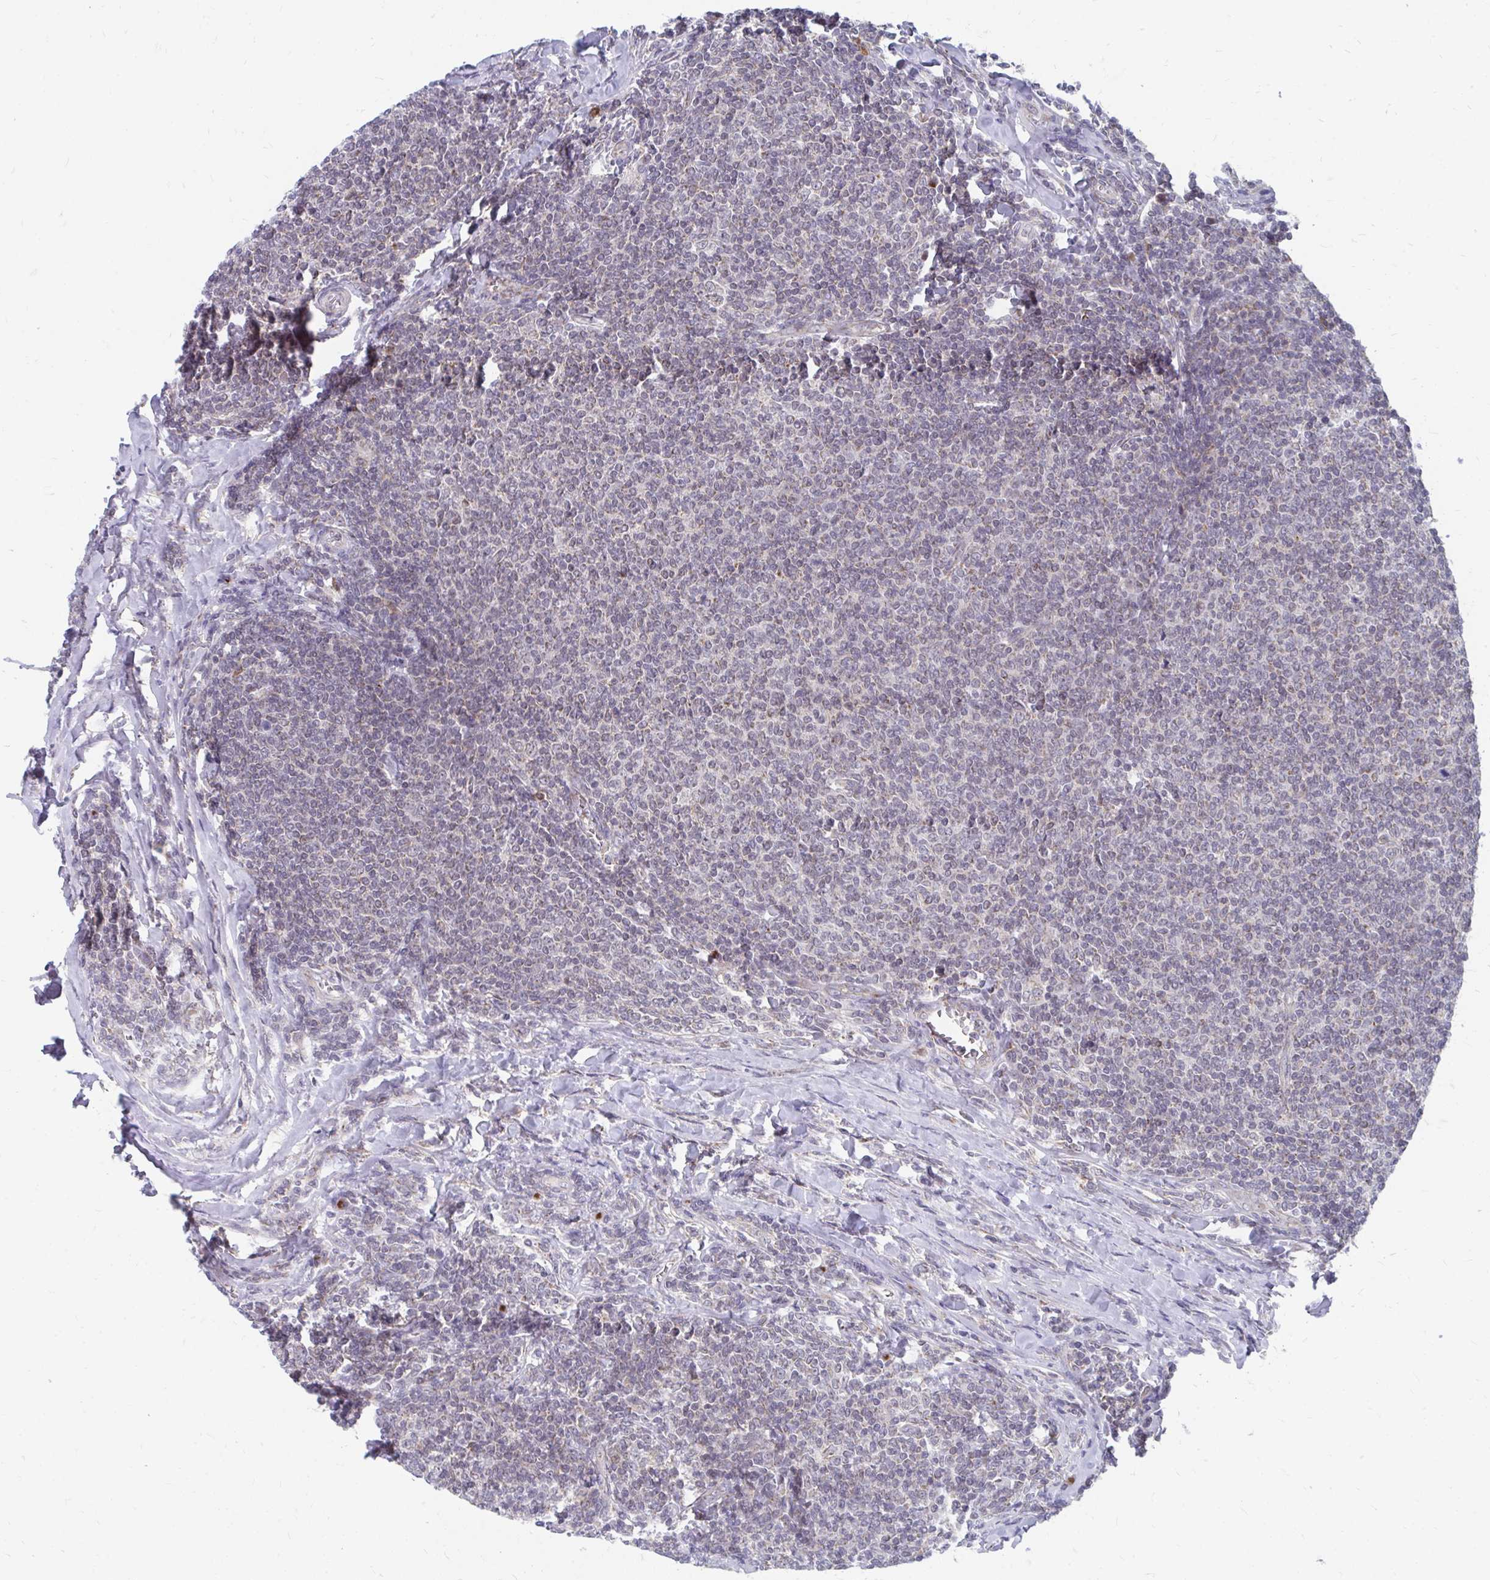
{"staining": {"intensity": "weak", "quantity": "<25%", "location": "cytoplasmic/membranous"}, "tissue": "lymphoma", "cell_type": "Tumor cells", "image_type": "cancer", "snomed": [{"axis": "morphology", "description": "Malignant lymphoma, non-Hodgkin's type, Low grade"}, {"axis": "topography", "description": "Lymph node"}], "caption": "An immunohistochemistry histopathology image of lymphoma is shown. There is no staining in tumor cells of lymphoma. (DAB (3,3'-diaminobenzidine) immunohistochemistry (IHC) with hematoxylin counter stain).", "gene": "PABIR3", "patient": {"sex": "male", "age": 52}}